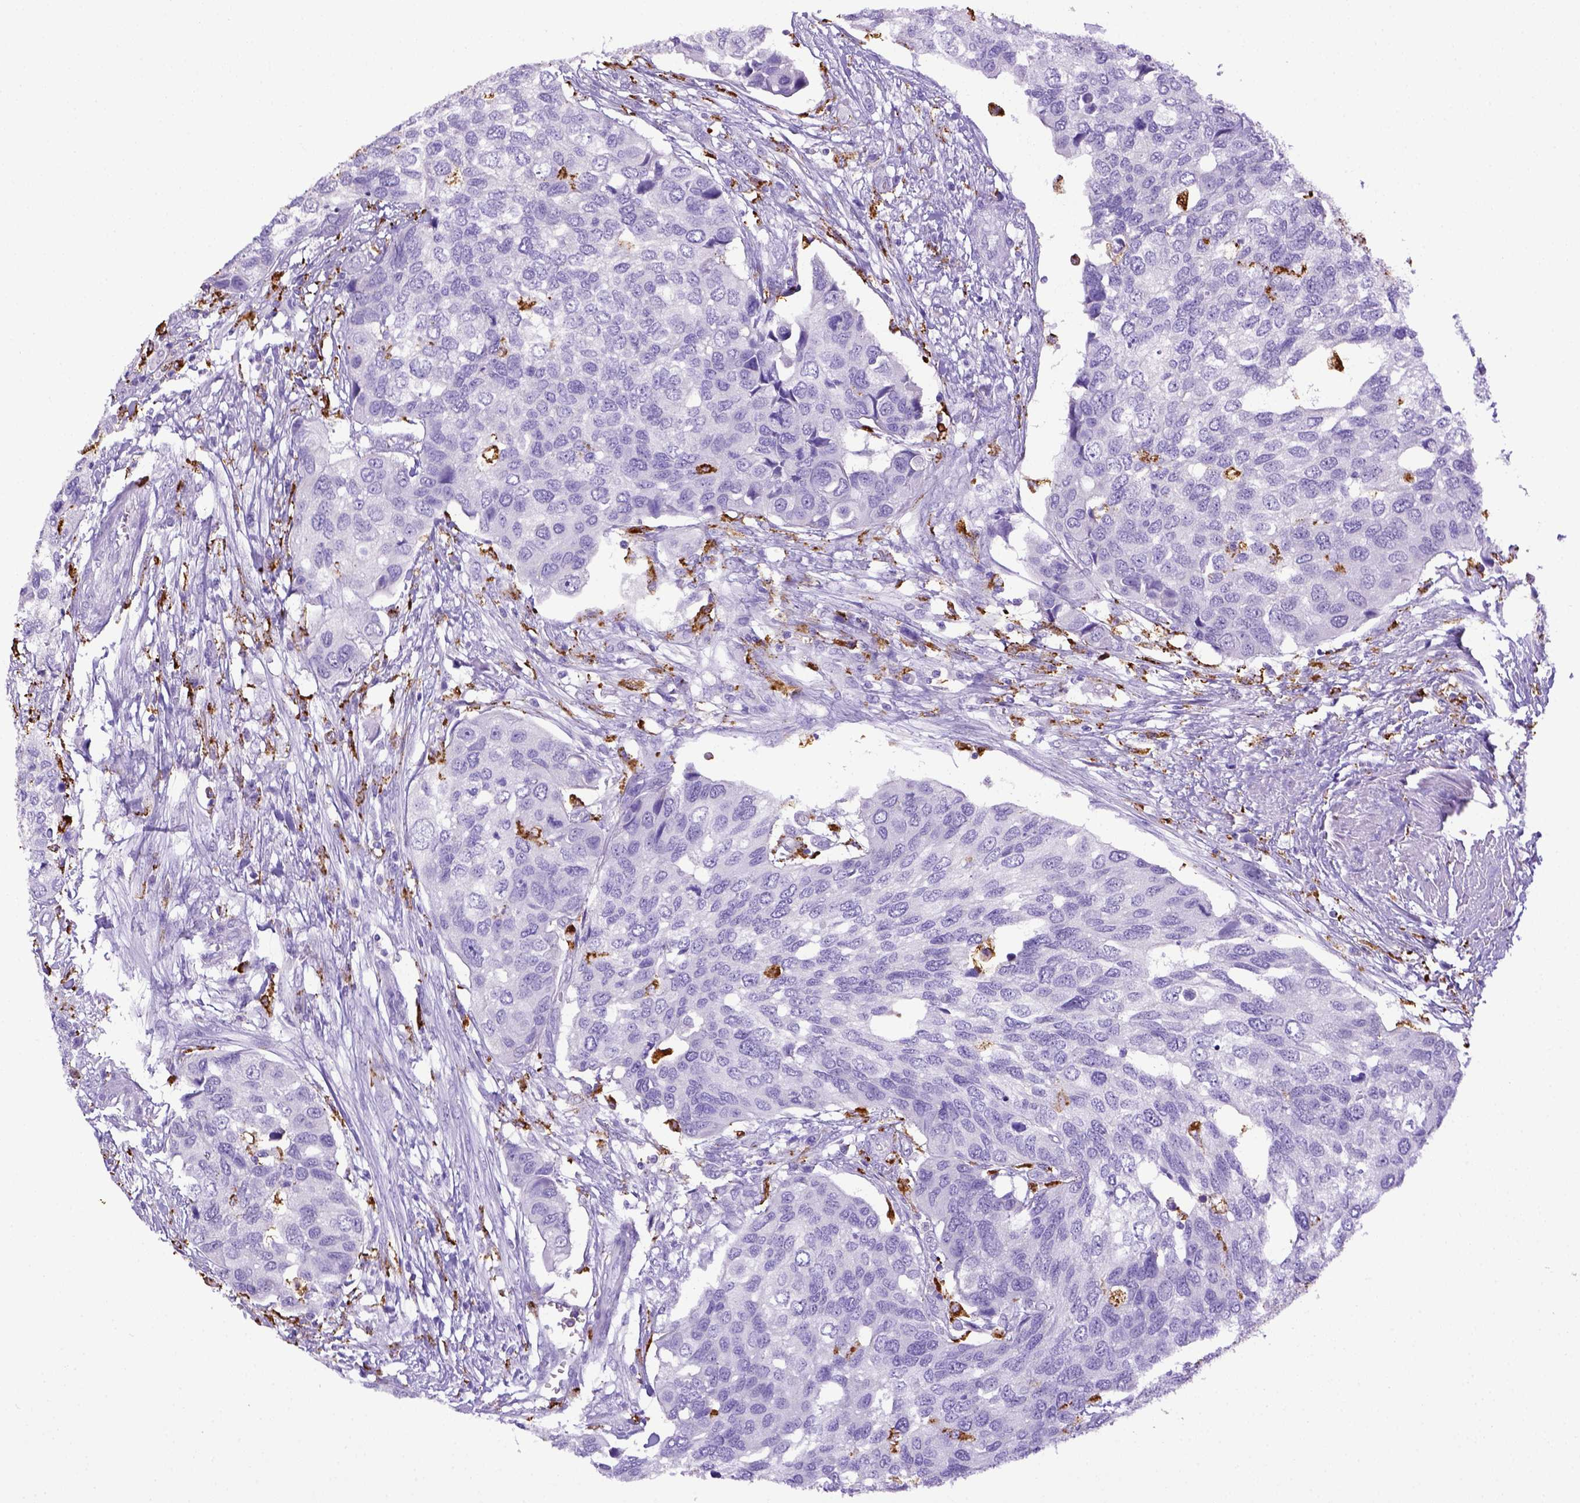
{"staining": {"intensity": "negative", "quantity": "none", "location": "none"}, "tissue": "urothelial cancer", "cell_type": "Tumor cells", "image_type": "cancer", "snomed": [{"axis": "morphology", "description": "Urothelial carcinoma, High grade"}, {"axis": "topography", "description": "Urinary bladder"}], "caption": "Protein analysis of urothelial carcinoma (high-grade) shows no significant positivity in tumor cells.", "gene": "CD68", "patient": {"sex": "male", "age": 60}}